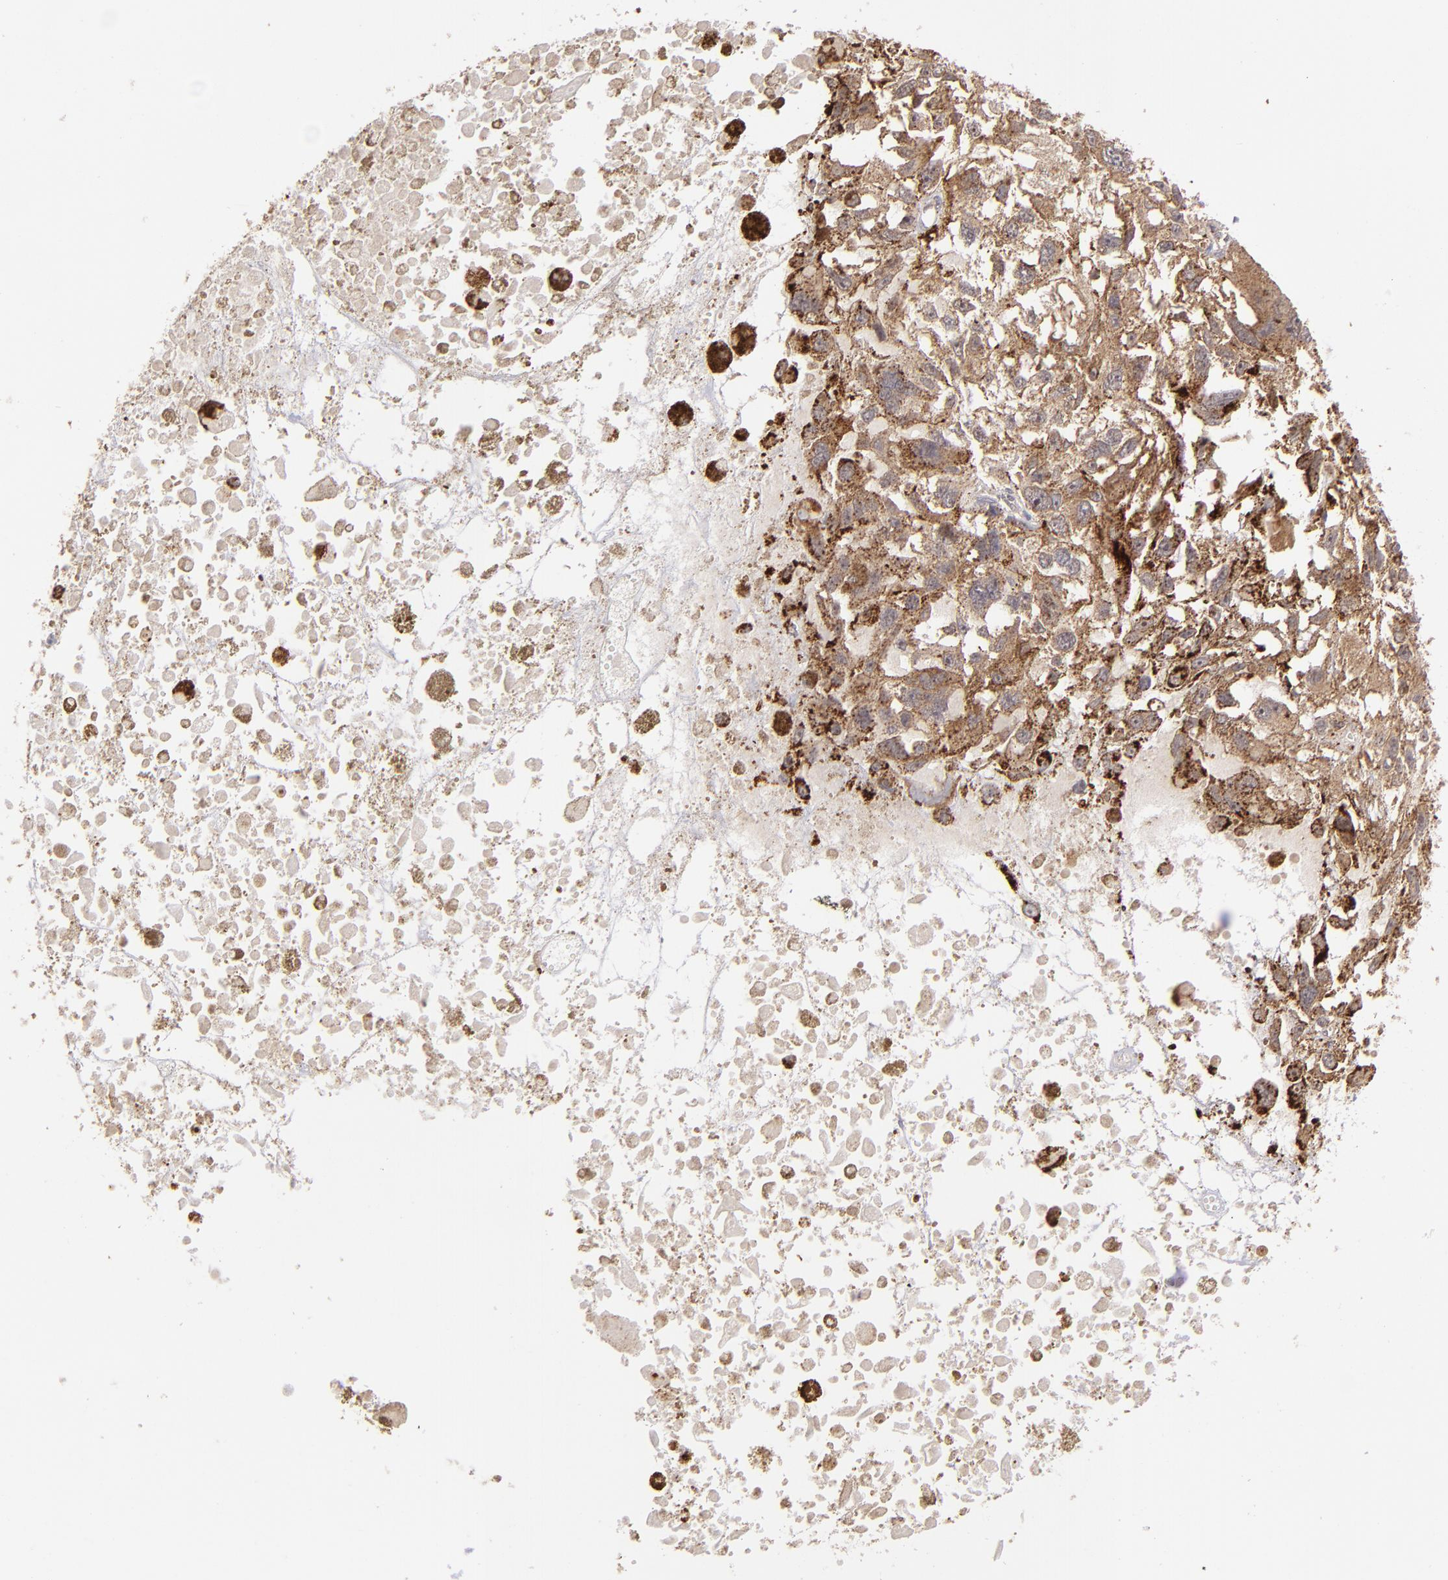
{"staining": {"intensity": "moderate", "quantity": ">75%", "location": "cytoplasmic/membranous"}, "tissue": "melanoma", "cell_type": "Tumor cells", "image_type": "cancer", "snomed": [{"axis": "morphology", "description": "Malignant melanoma, Metastatic site"}, {"axis": "topography", "description": "Lymph node"}], "caption": "IHC image of human malignant melanoma (metastatic site) stained for a protein (brown), which demonstrates medium levels of moderate cytoplasmic/membranous positivity in approximately >75% of tumor cells.", "gene": "ZFYVE1", "patient": {"sex": "male", "age": 59}}